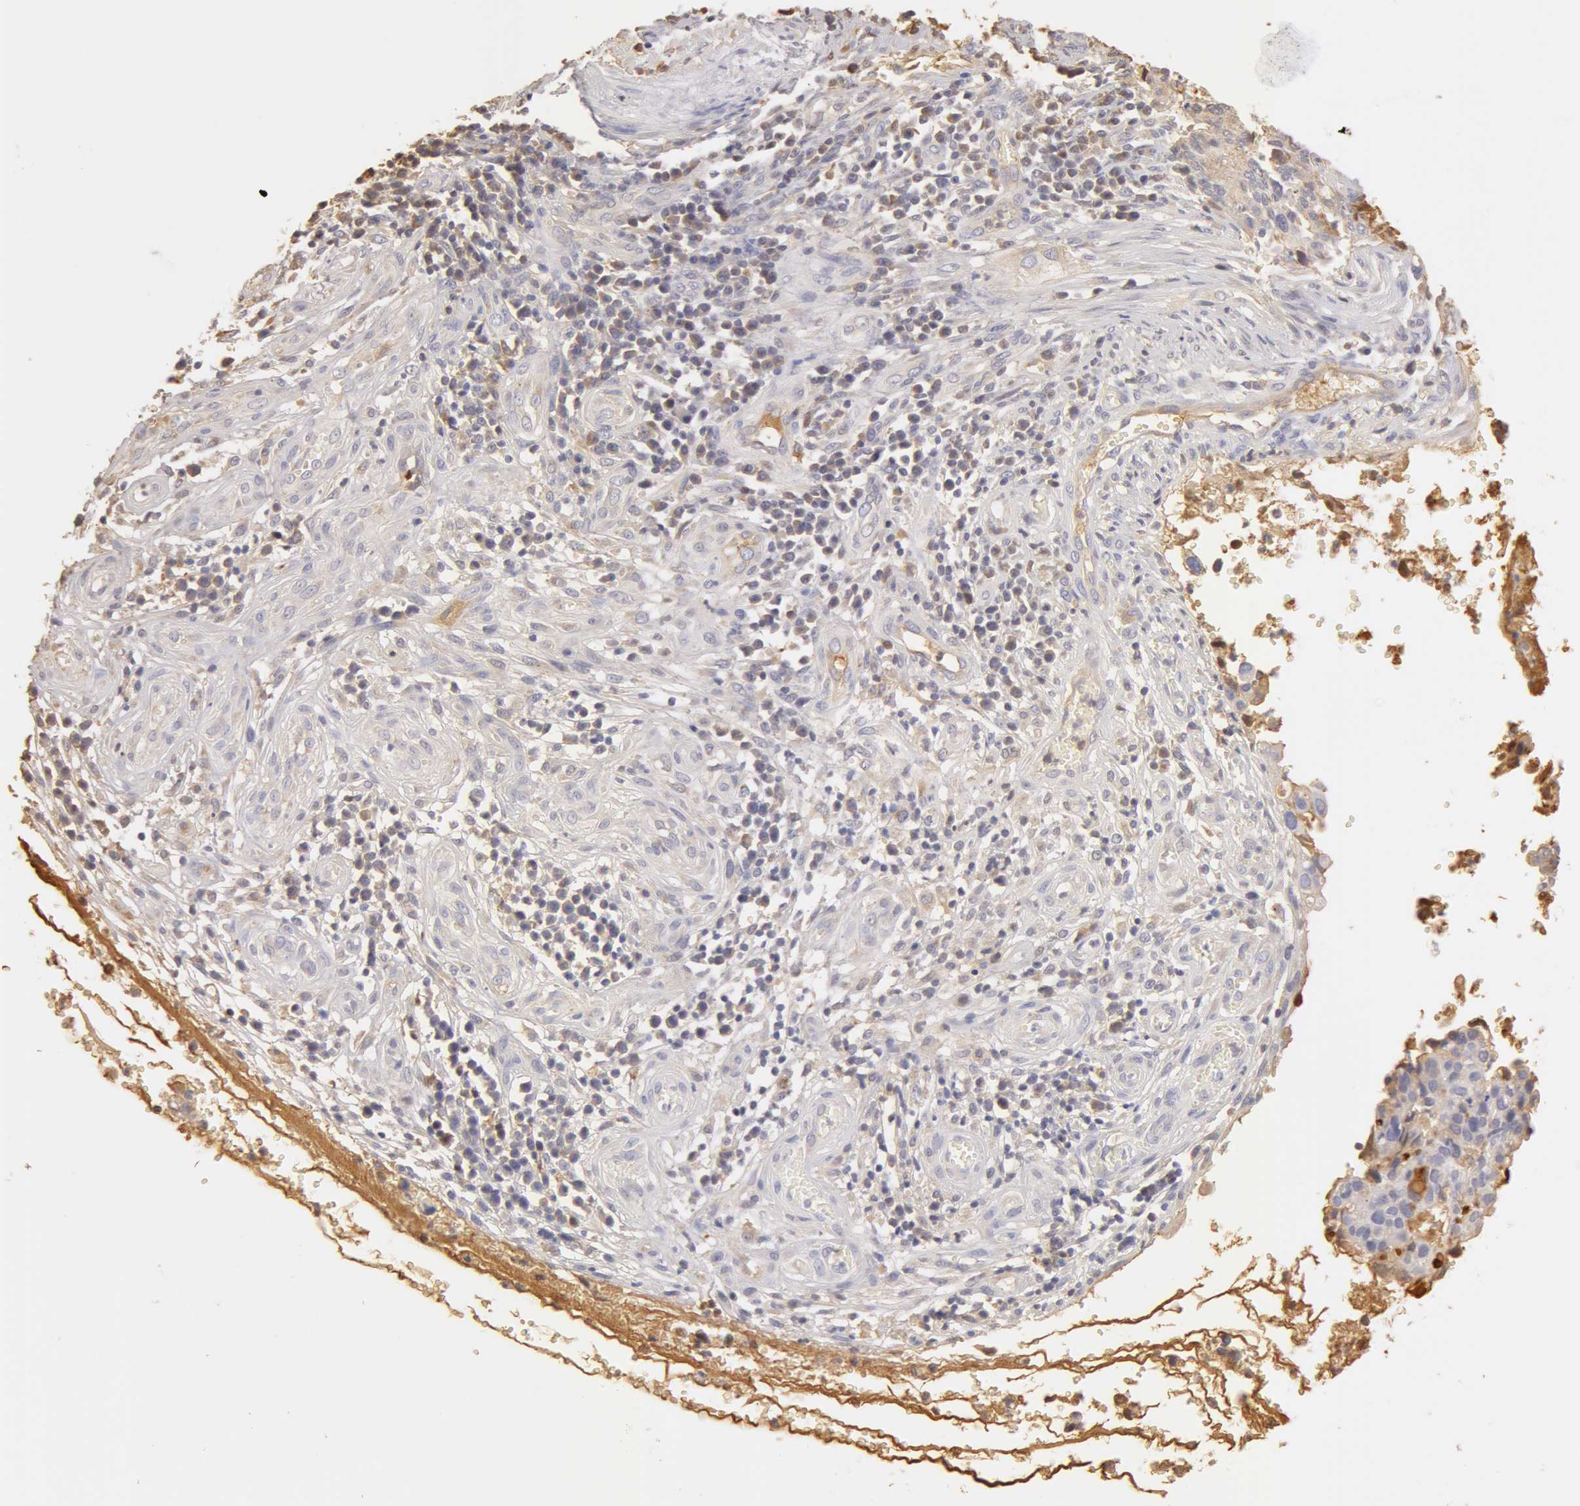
{"staining": {"intensity": "weak", "quantity": "25%-75%", "location": "cytoplasmic/membranous"}, "tissue": "cervical cancer", "cell_type": "Tumor cells", "image_type": "cancer", "snomed": [{"axis": "morphology", "description": "Normal tissue, NOS"}, {"axis": "morphology", "description": "Squamous cell carcinoma, NOS"}, {"axis": "topography", "description": "Cervix"}], "caption": "Human squamous cell carcinoma (cervical) stained with a protein marker exhibits weak staining in tumor cells.", "gene": "TF", "patient": {"sex": "female", "age": 45}}